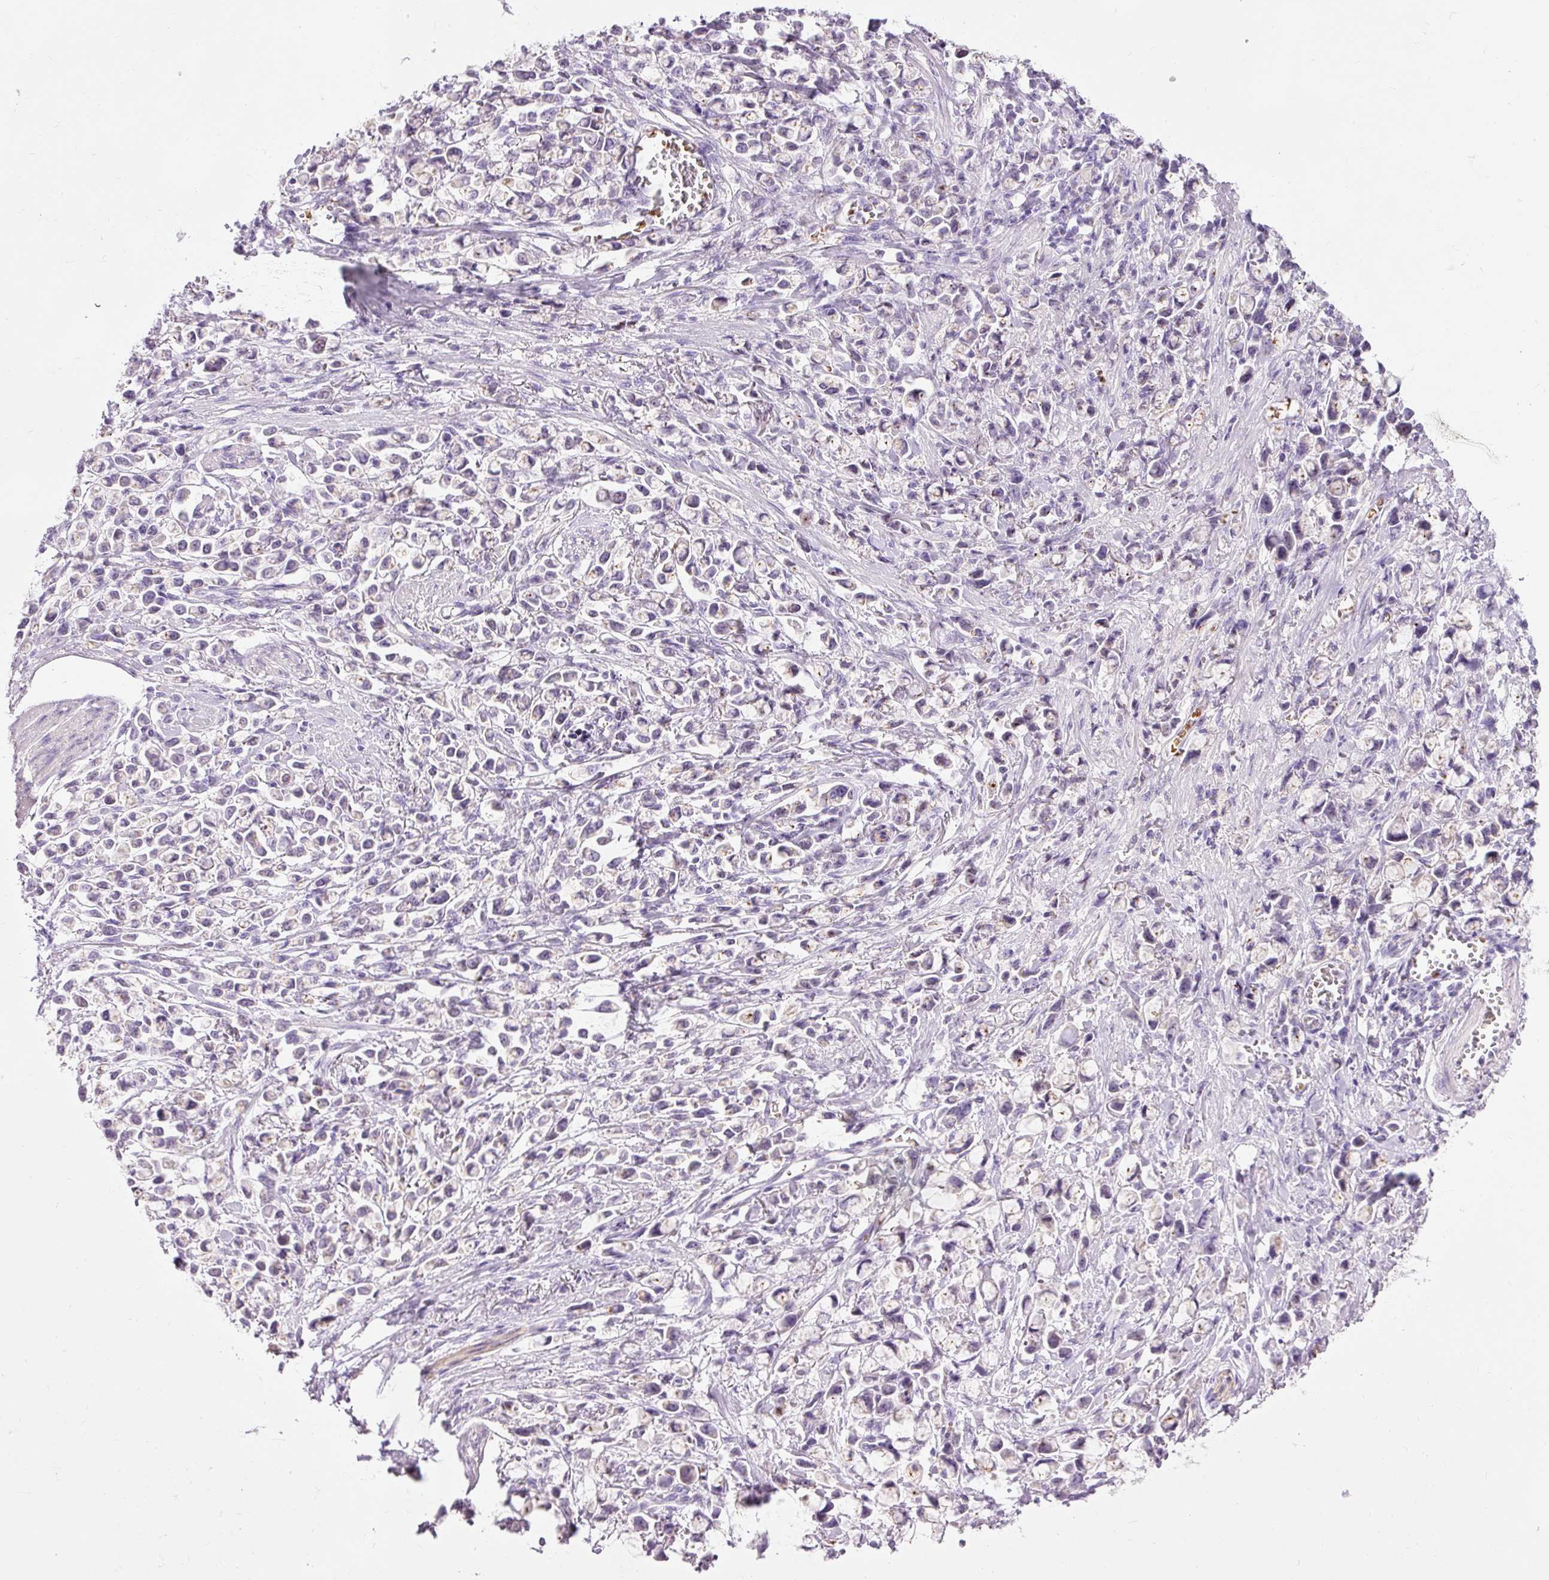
{"staining": {"intensity": "weak", "quantity": "25%-75%", "location": "cytoplasmic/membranous"}, "tissue": "stomach cancer", "cell_type": "Tumor cells", "image_type": "cancer", "snomed": [{"axis": "morphology", "description": "Adenocarcinoma, NOS"}, {"axis": "topography", "description": "Stomach"}], "caption": "Brown immunohistochemical staining in adenocarcinoma (stomach) exhibits weak cytoplasmic/membranous positivity in approximately 25%-75% of tumor cells.", "gene": "DHRS11", "patient": {"sex": "female", "age": 81}}